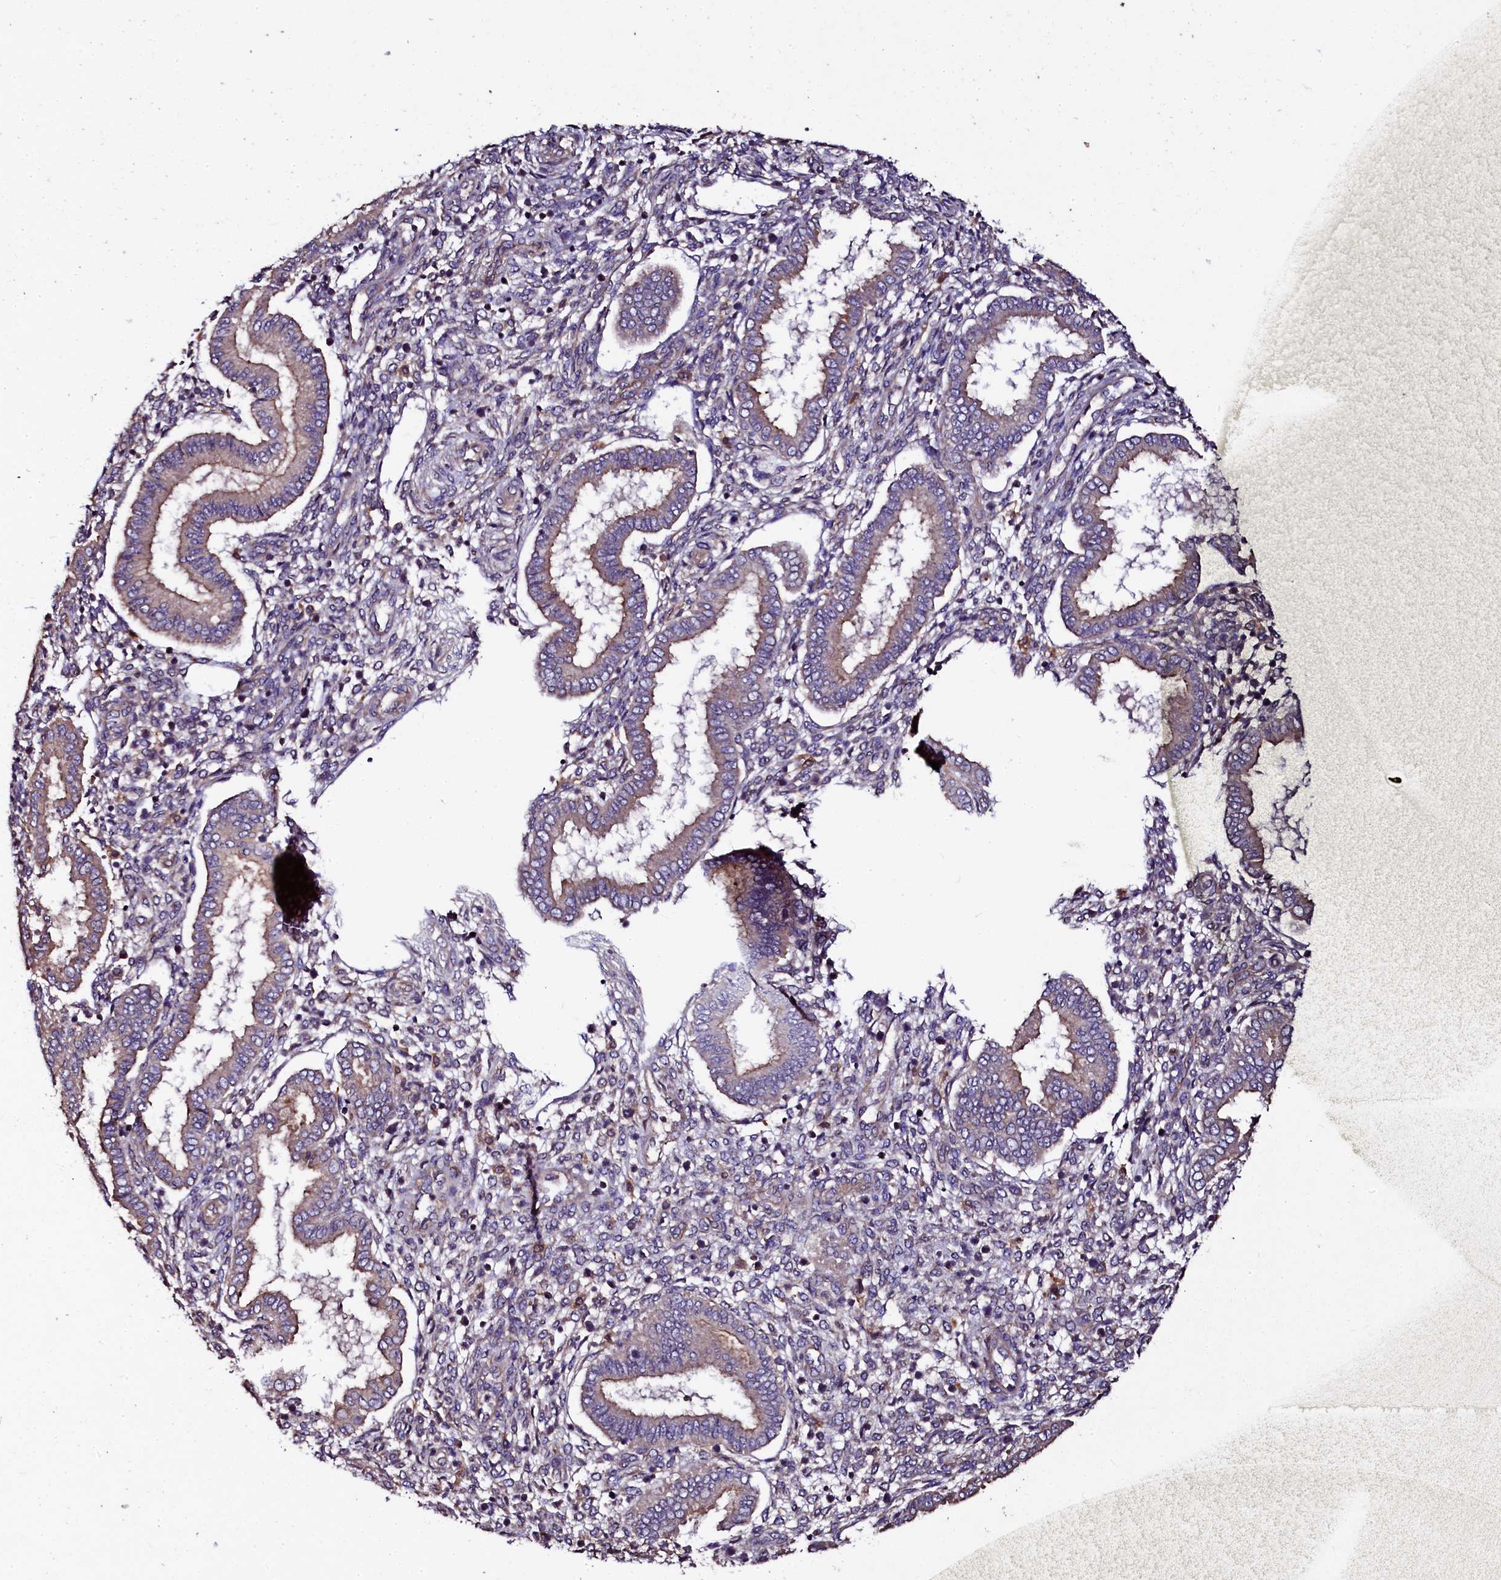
{"staining": {"intensity": "moderate", "quantity": "<25%", "location": "cytoplasmic/membranous"}, "tissue": "endometrium", "cell_type": "Cells in endometrial stroma", "image_type": "normal", "snomed": [{"axis": "morphology", "description": "Normal tissue, NOS"}, {"axis": "topography", "description": "Endometrium"}], "caption": "DAB immunohistochemical staining of unremarkable endometrium reveals moderate cytoplasmic/membranous protein positivity in about <25% of cells in endometrial stroma. Nuclei are stained in blue.", "gene": "APPL2", "patient": {"sex": "female", "age": 24}}